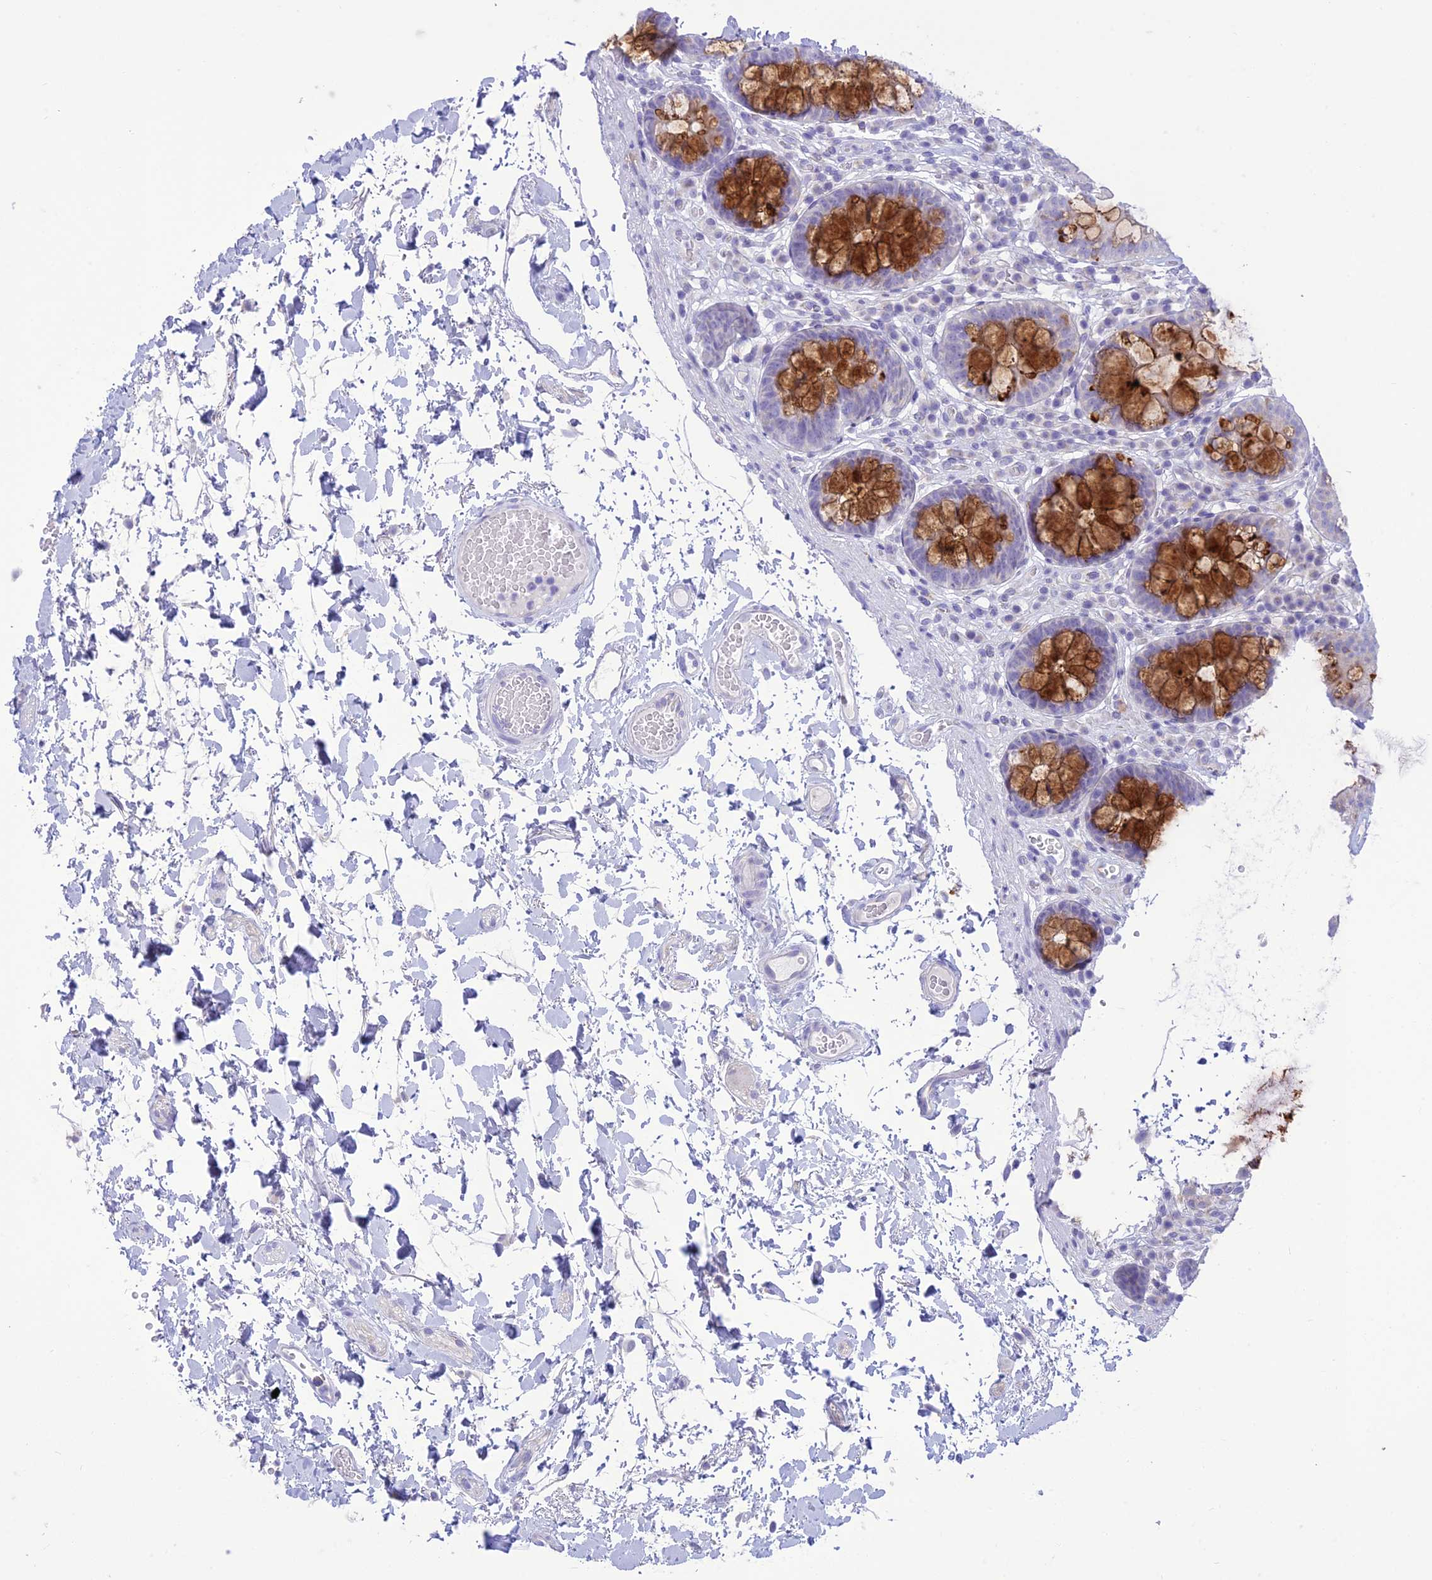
{"staining": {"intensity": "negative", "quantity": "none", "location": "none"}, "tissue": "colon", "cell_type": "Endothelial cells", "image_type": "normal", "snomed": [{"axis": "morphology", "description": "Normal tissue, NOS"}, {"axis": "topography", "description": "Colon"}], "caption": "The photomicrograph exhibits no significant expression in endothelial cells of colon. (IHC, brightfield microscopy, high magnification).", "gene": "DHDH", "patient": {"sex": "male", "age": 84}}